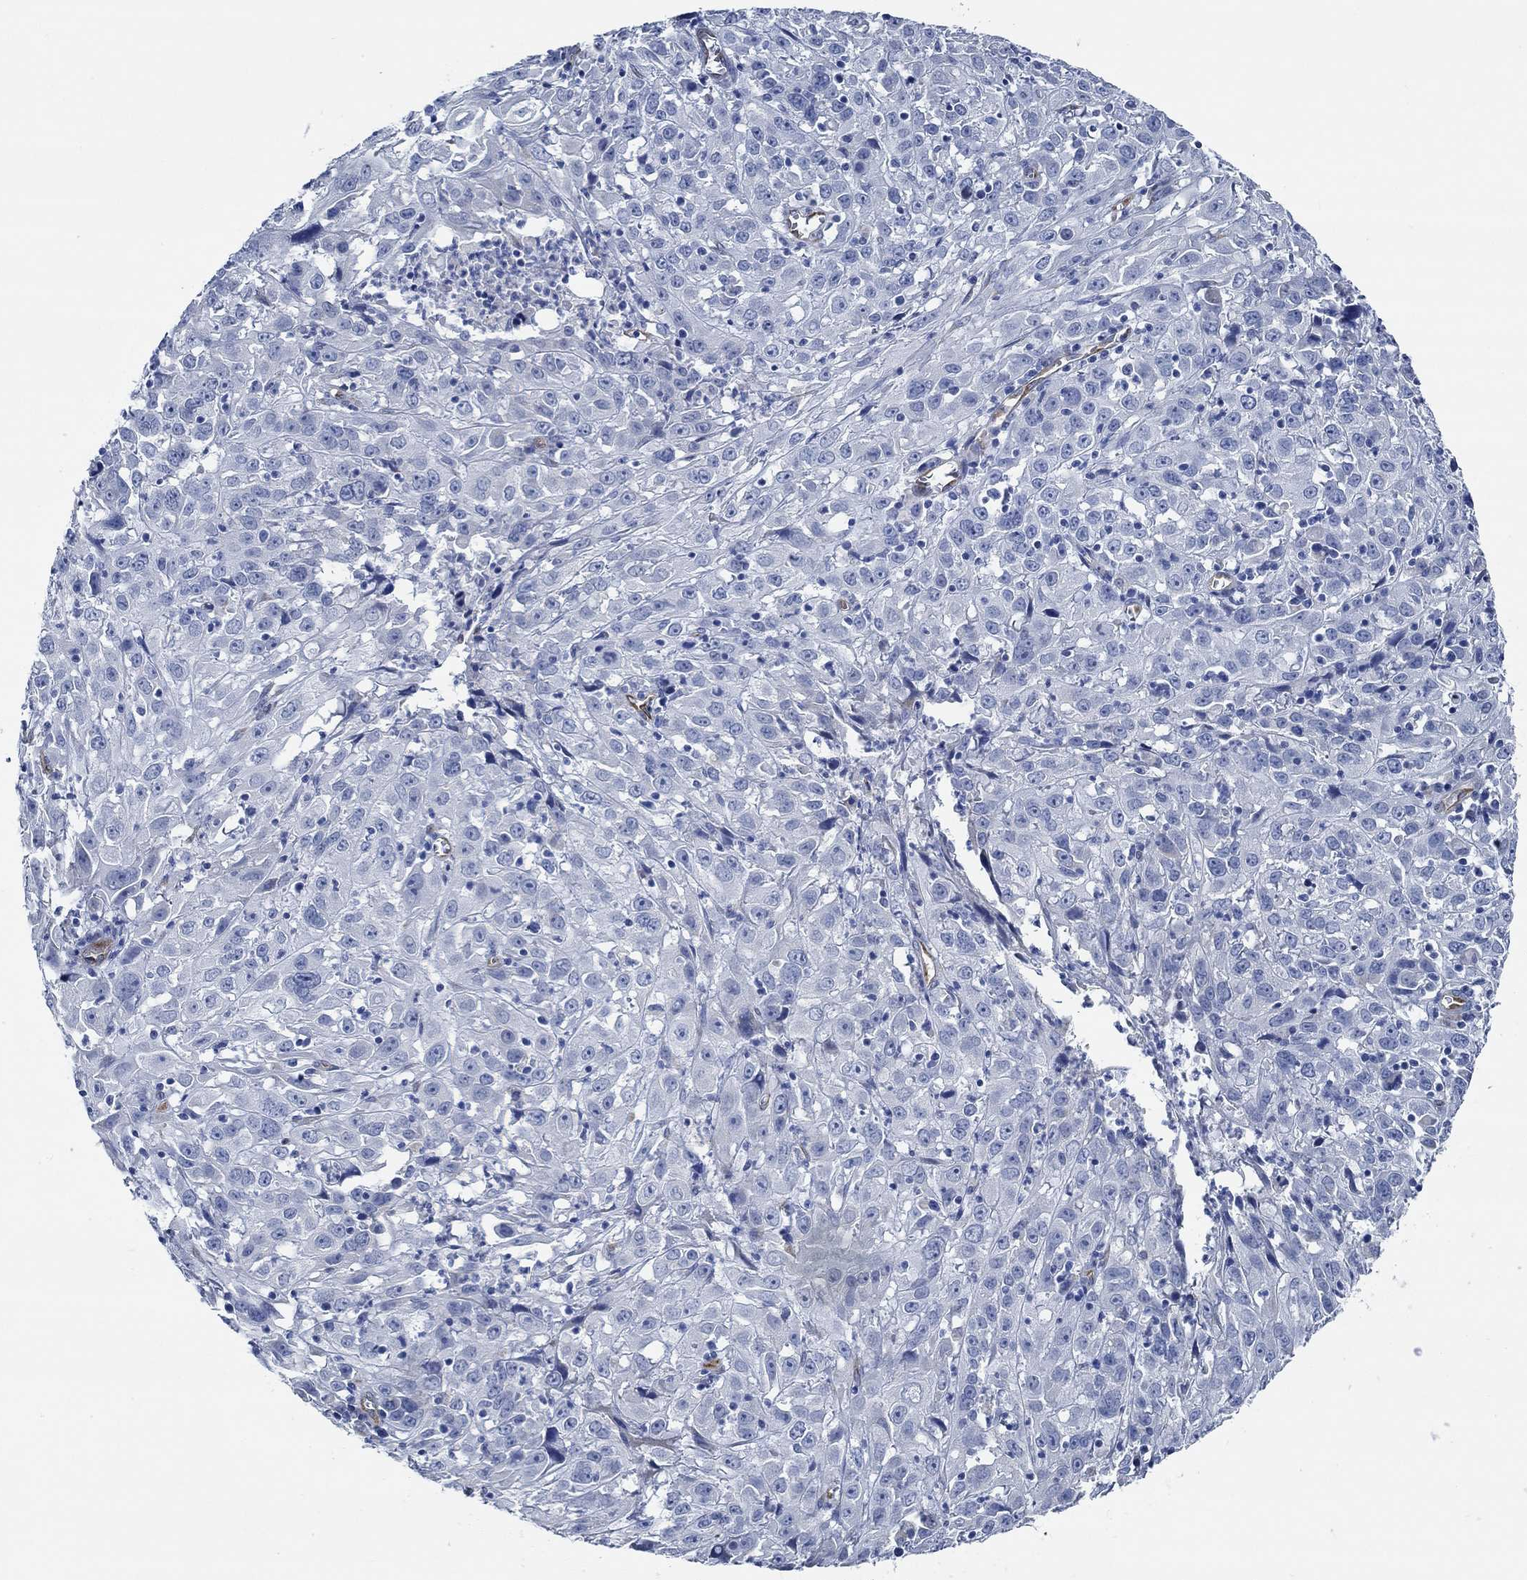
{"staining": {"intensity": "negative", "quantity": "none", "location": "none"}, "tissue": "cervical cancer", "cell_type": "Tumor cells", "image_type": "cancer", "snomed": [{"axis": "morphology", "description": "Squamous cell carcinoma, NOS"}, {"axis": "topography", "description": "Cervix"}], "caption": "Immunohistochemistry (IHC) micrograph of human squamous cell carcinoma (cervical) stained for a protein (brown), which exhibits no staining in tumor cells. (DAB (3,3'-diaminobenzidine) immunohistochemistry, high magnification).", "gene": "HECW2", "patient": {"sex": "female", "age": 32}}